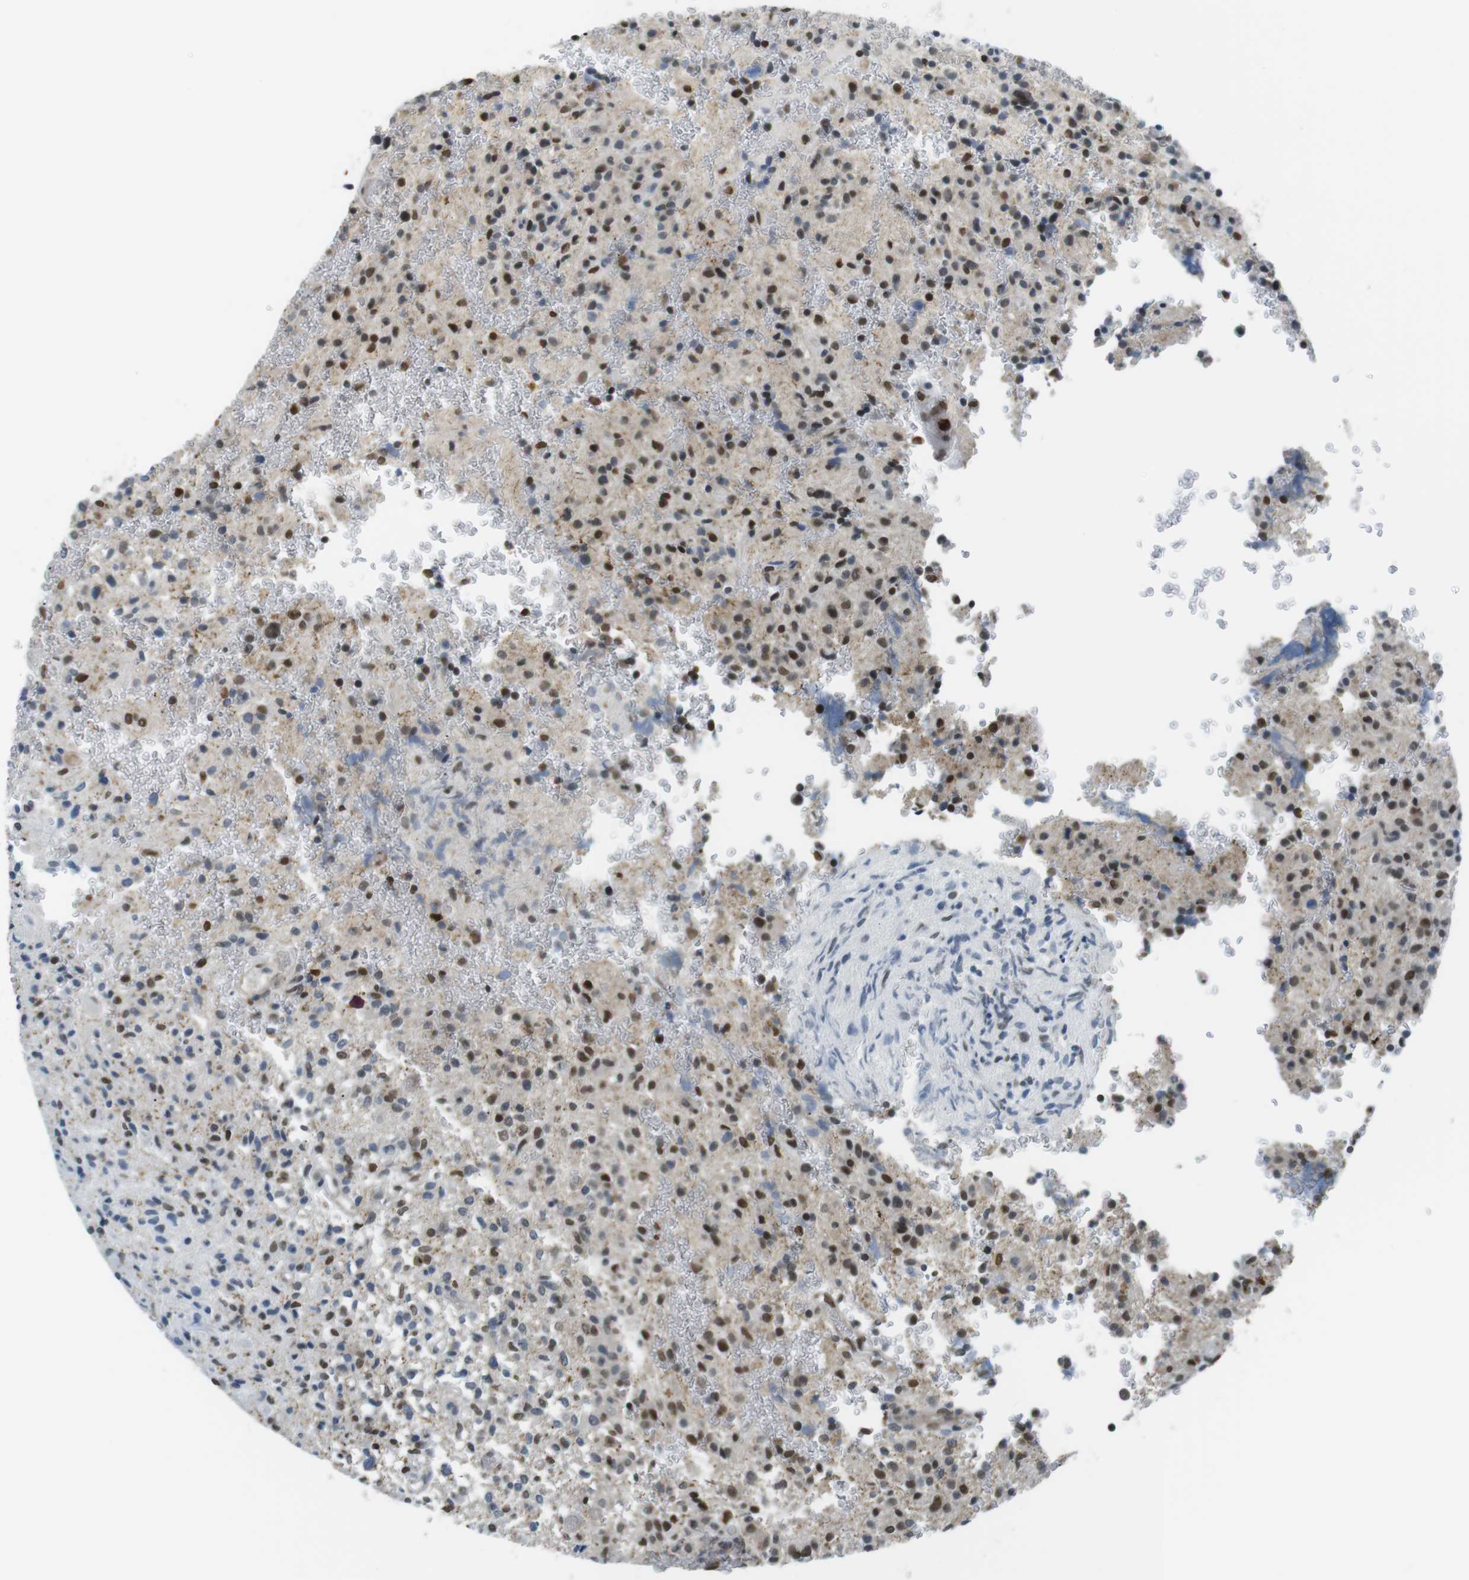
{"staining": {"intensity": "moderate", "quantity": ">75%", "location": "nuclear"}, "tissue": "glioma", "cell_type": "Tumor cells", "image_type": "cancer", "snomed": [{"axis": "morphology", "description": "Glioma, malignant, High grade"}, {"axis": "topography", "description": "Brain"}], "caption": "The histopathology image exhibits immunohistochemical staining of malignant high-grade glioma. There is moderate nuclear positivity is present in about >75% of tumor cells.", "gene": "USP7", "patient": {"sex": "male", "age": 71}}